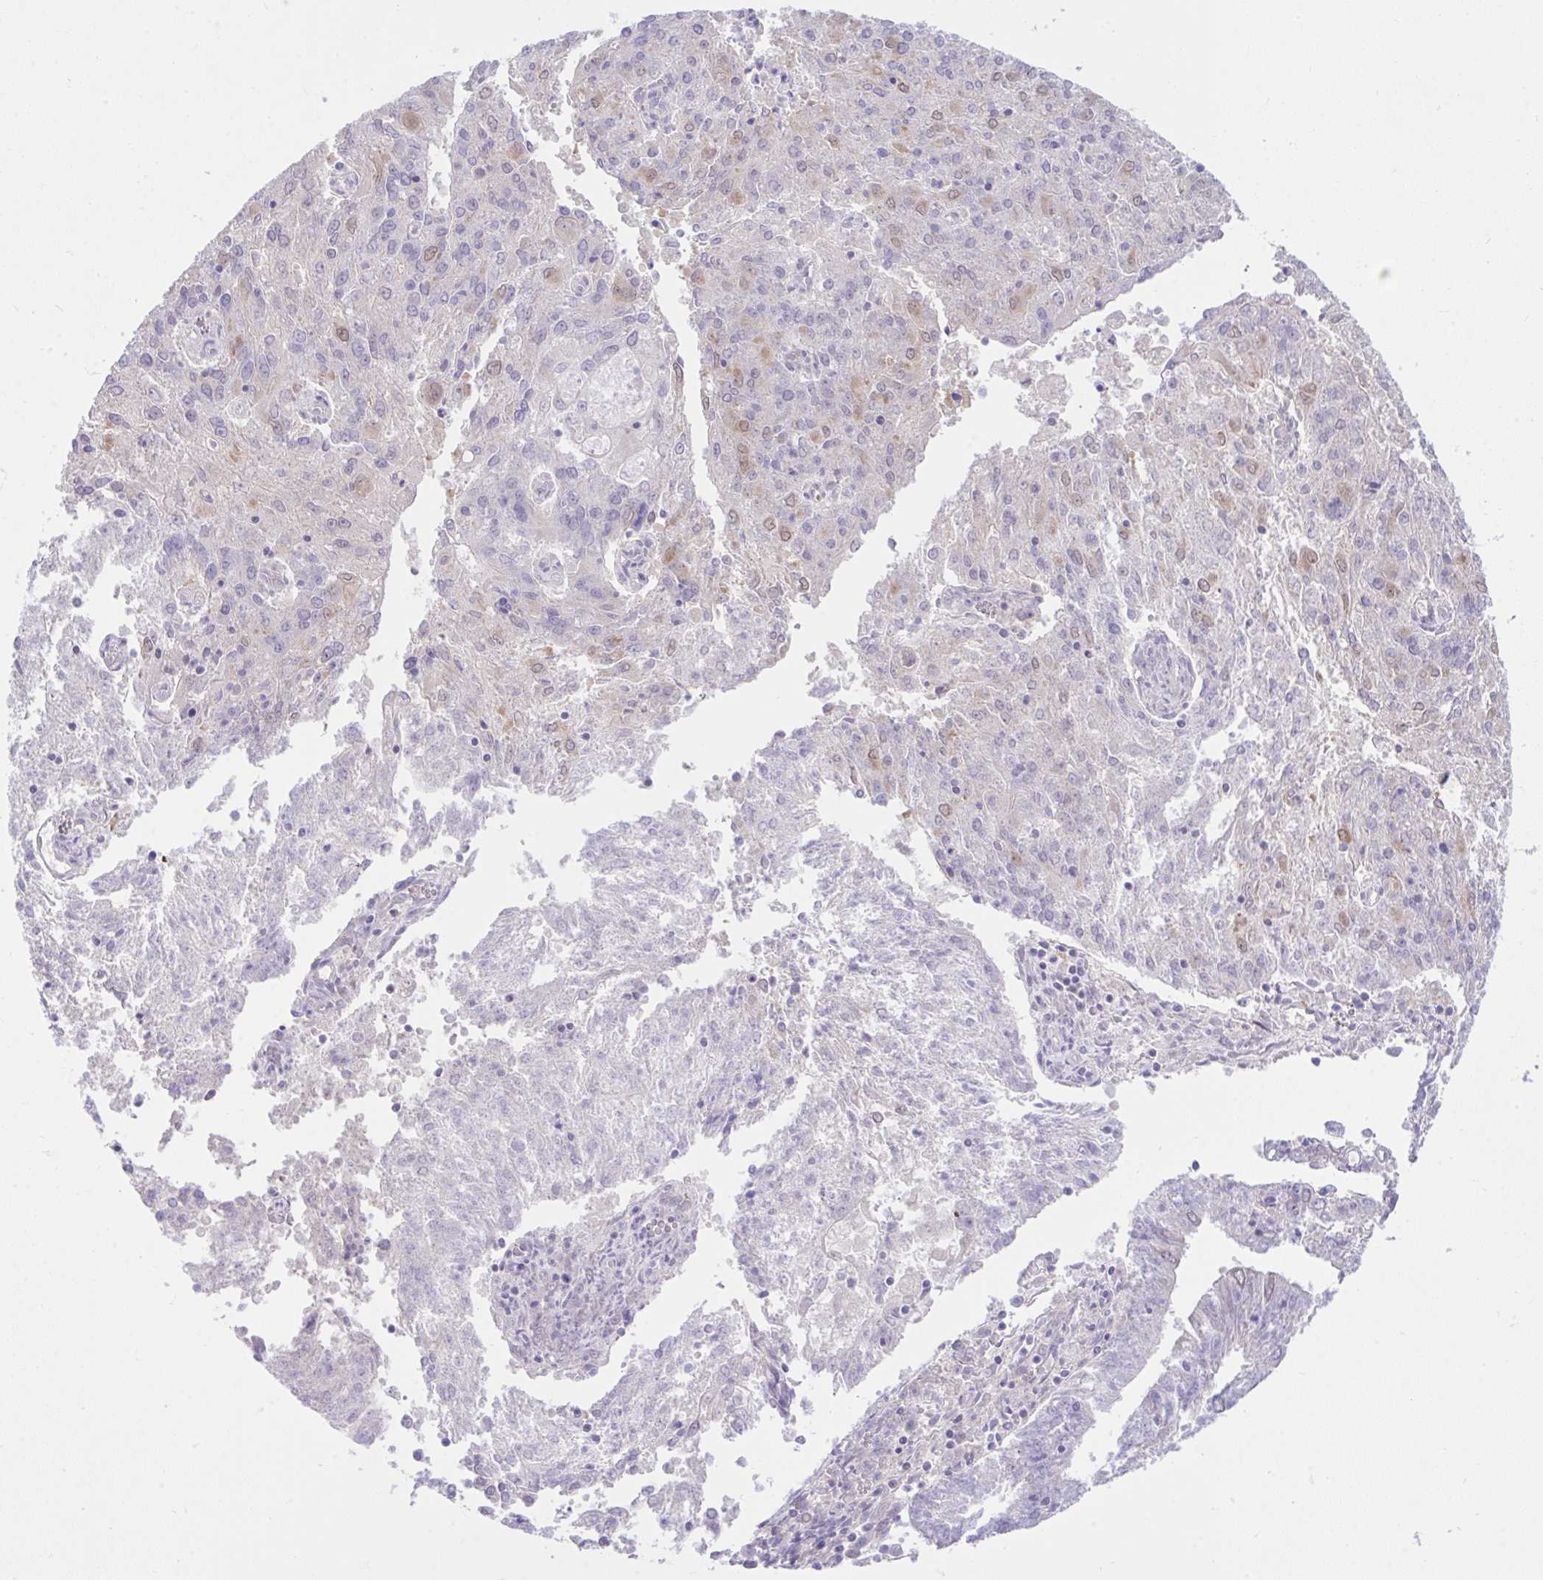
{"staining": {"intensity": "moderate", "quantity": "<25%", "location": "cytoplasmic/membranous,nuclear"}, "tissue": "endometrial cancer", "cell_type": "Tumor cells", "image_type": "cancer", "snomed": [{"axis": "morphology", "description": "Adenocarcinoma, NOS"}, {"axis": "topography", "description": "Endometrium"}], "caption": "Immunohistochemistry (IHC) (DAB (3,3'-diaminobenzidine)) staining of endometrial cancer (adenocarcinoma) reveals moderate cytoplasmic/membranous and nuclear protein staining in about <25% of tumor cells.", "gene": "ZNF101", "patient": {"sex": "female", "age": 82}}